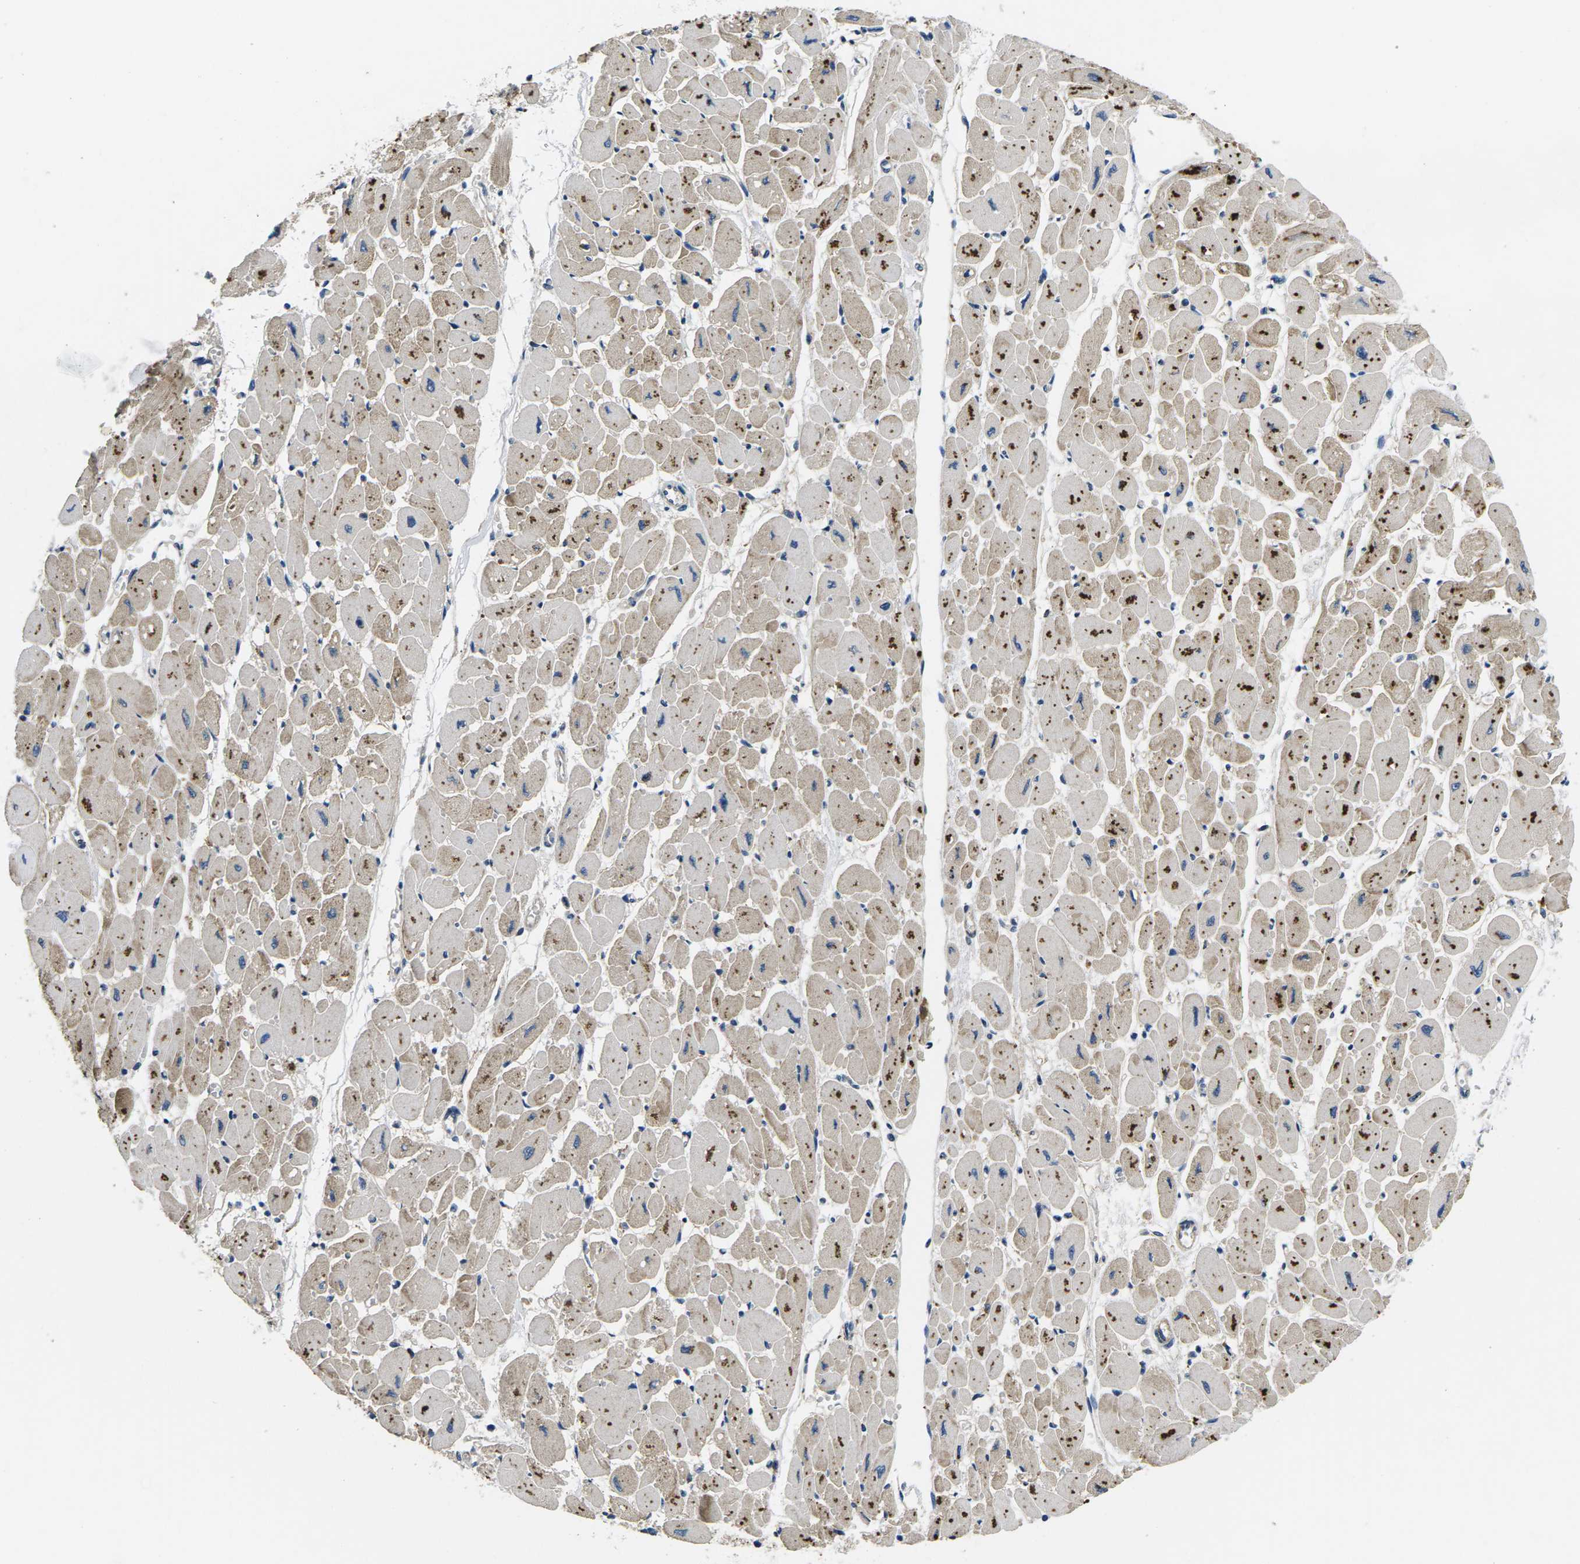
{"staining": {"intensity": "moderate", "quantity": "25%-75%", "location": "cytoplasmic/membranous"}, "tissue": "heart muscle", "cell_type": "Cardiomyocytes", "image_type": "normal", "snomed": [{"axis": "morphology", "description": "Normal tissue, NOS"}, {"axis": "topography", "description": "Heart"}], "caption": "A photomicrograph of human heart muscle stained for a protein reveals moderate cytoplasmic/membranous brown staining in cardiomyocytes.", "gene": "PLCE1", "patient": {"sex": "female", "age": 54}}